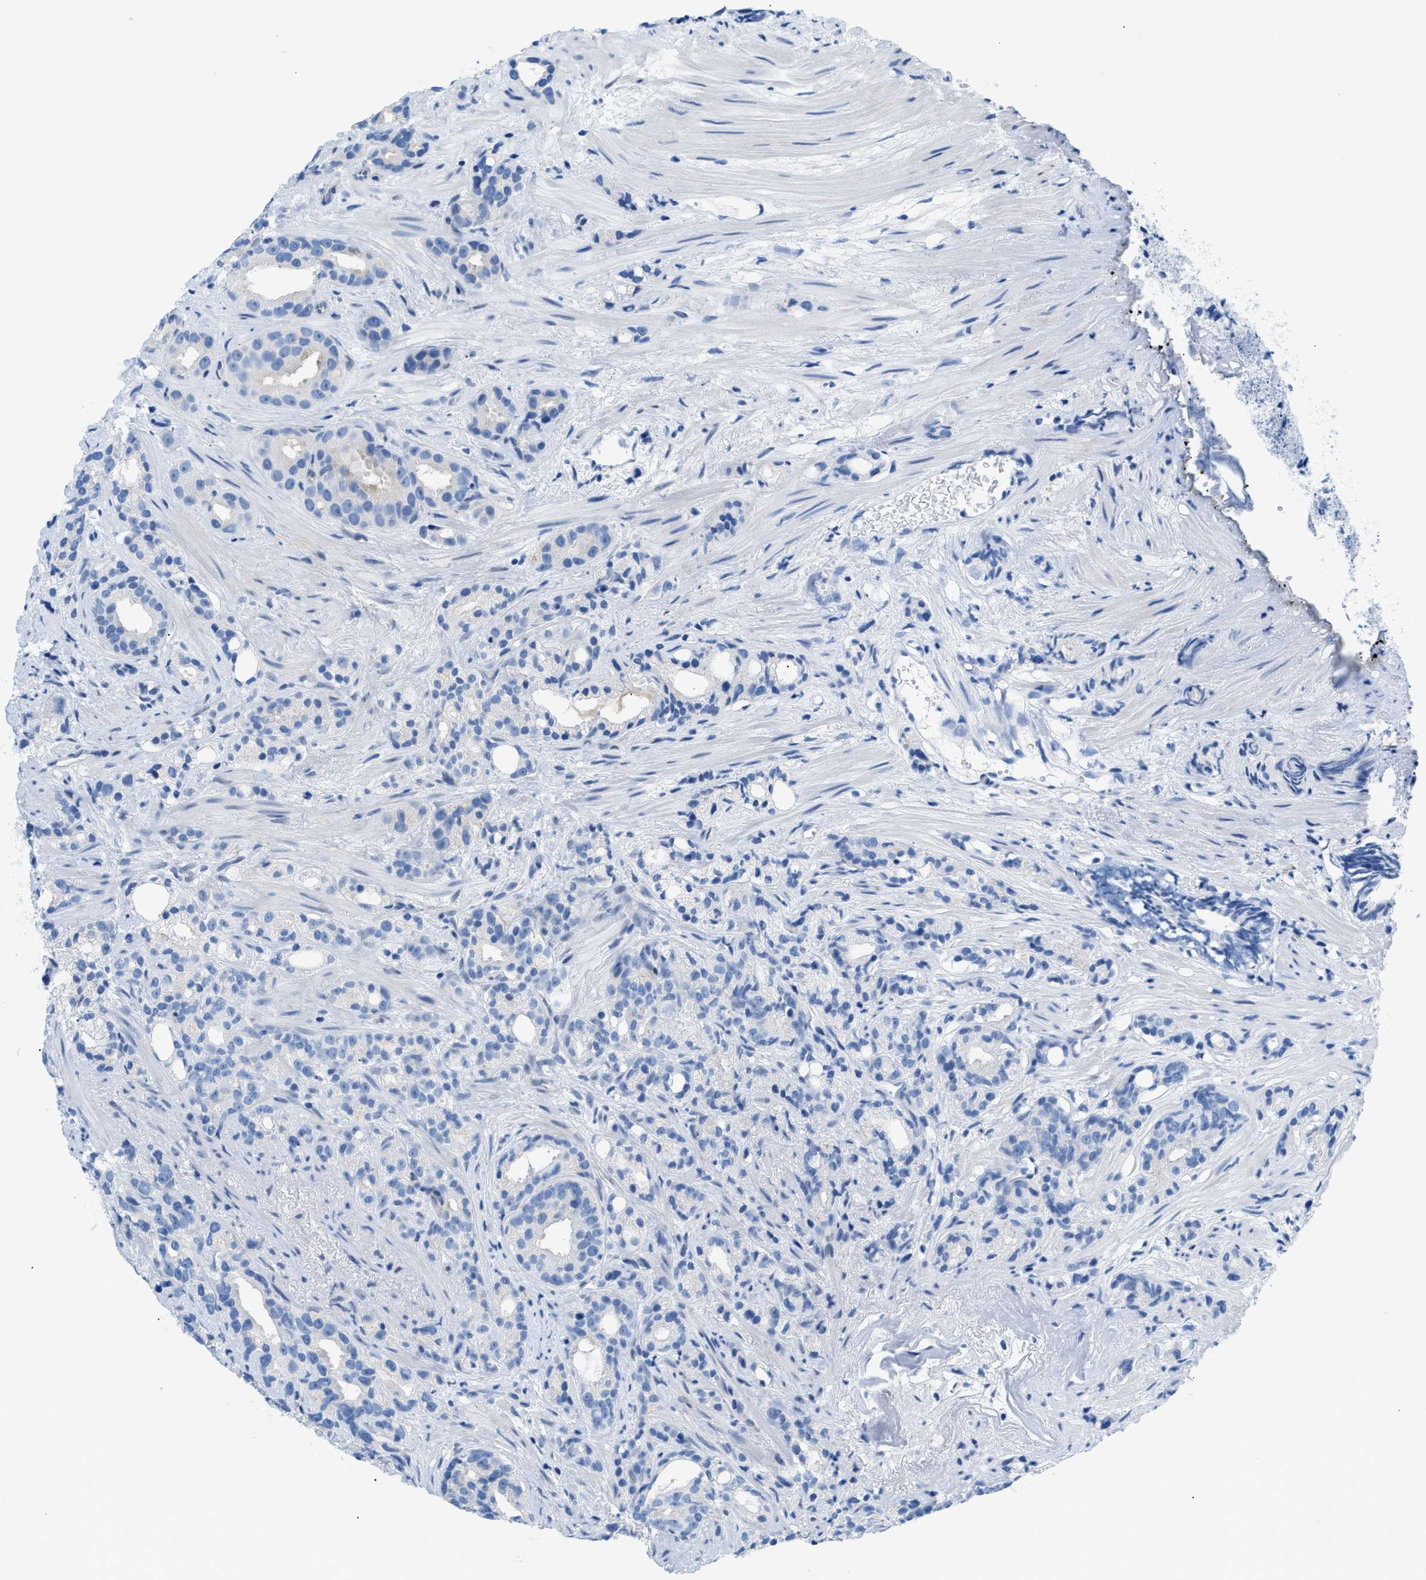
{"staining": {"intensity": "negative", "quantity": "none", "location": "none"}, "tissue": "prostate cancer", "cell_type": "Tumor cells", "image_type": "cancer", "snomed": [{"axis": "morphology", "description": "Adenocarcinoma, Low grade"}, {"axis": "topography", "description": "Prostate"}], "caption": "DAB (3,3'-diaminobenzidine) immunohistochemical staining of human prostate adenocarcinoma (low-grade) exhibits no significant positivity in tumor cells.", "gene": "FDCSP", "patient": {"sex": "male", "age": 89}}